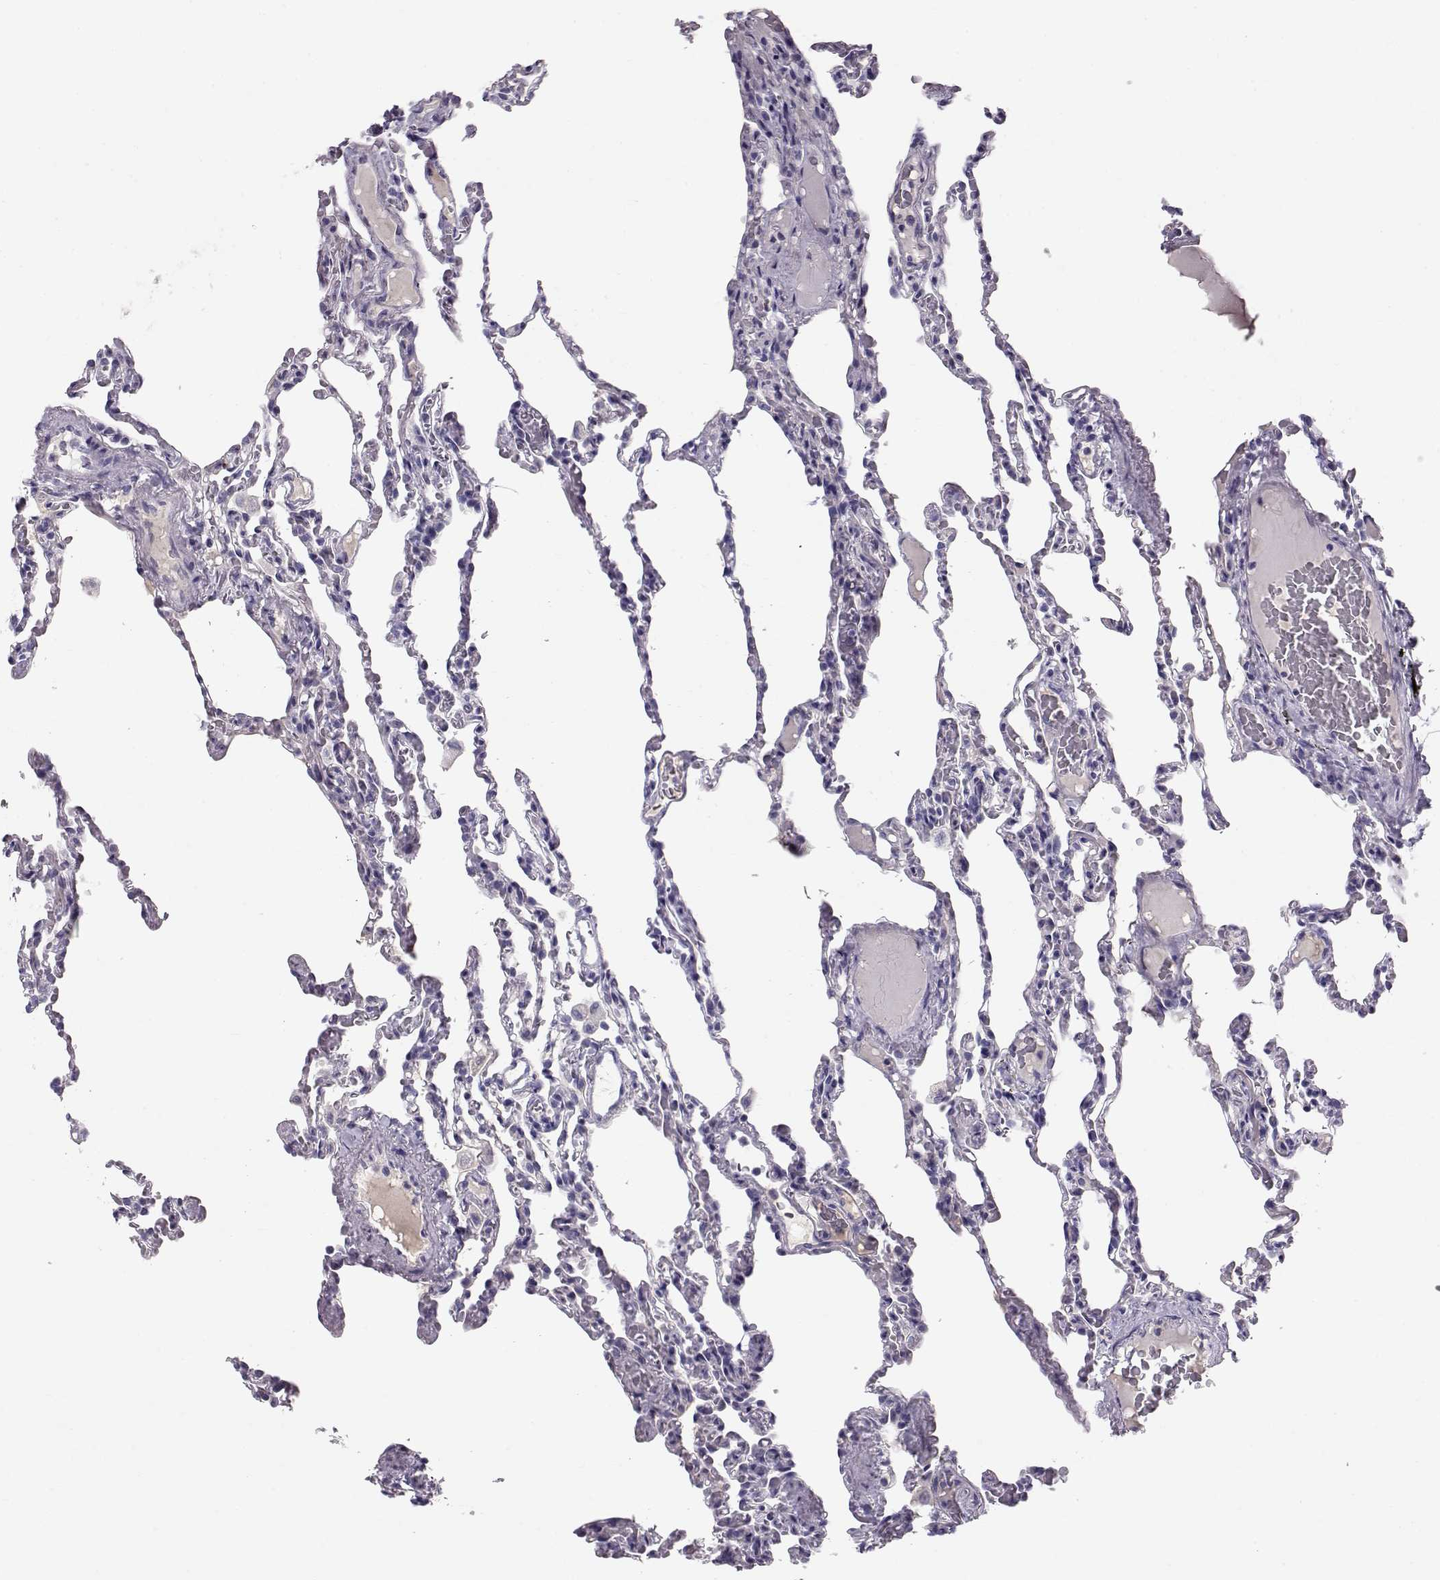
{"staining": {"intensity": "negative", "quantity": "none", "location": "none"}, "tissue": "lung", "cell_type": "Alveolar cells", "image_type": "normal", "snomed": [{"axis": "morphology", "description": "Normal tissue, NOS"}, {"axis": "topography", "description": "Lung"}], "caption": "Immunohistochemistry of unremarkable lung exhibits no positivity in alveolar cells. (DAB immunohistochemistry with hematoxylin counter stain).", "gene": "GPR26", "patient": {"sex": "female", "age": 43}}